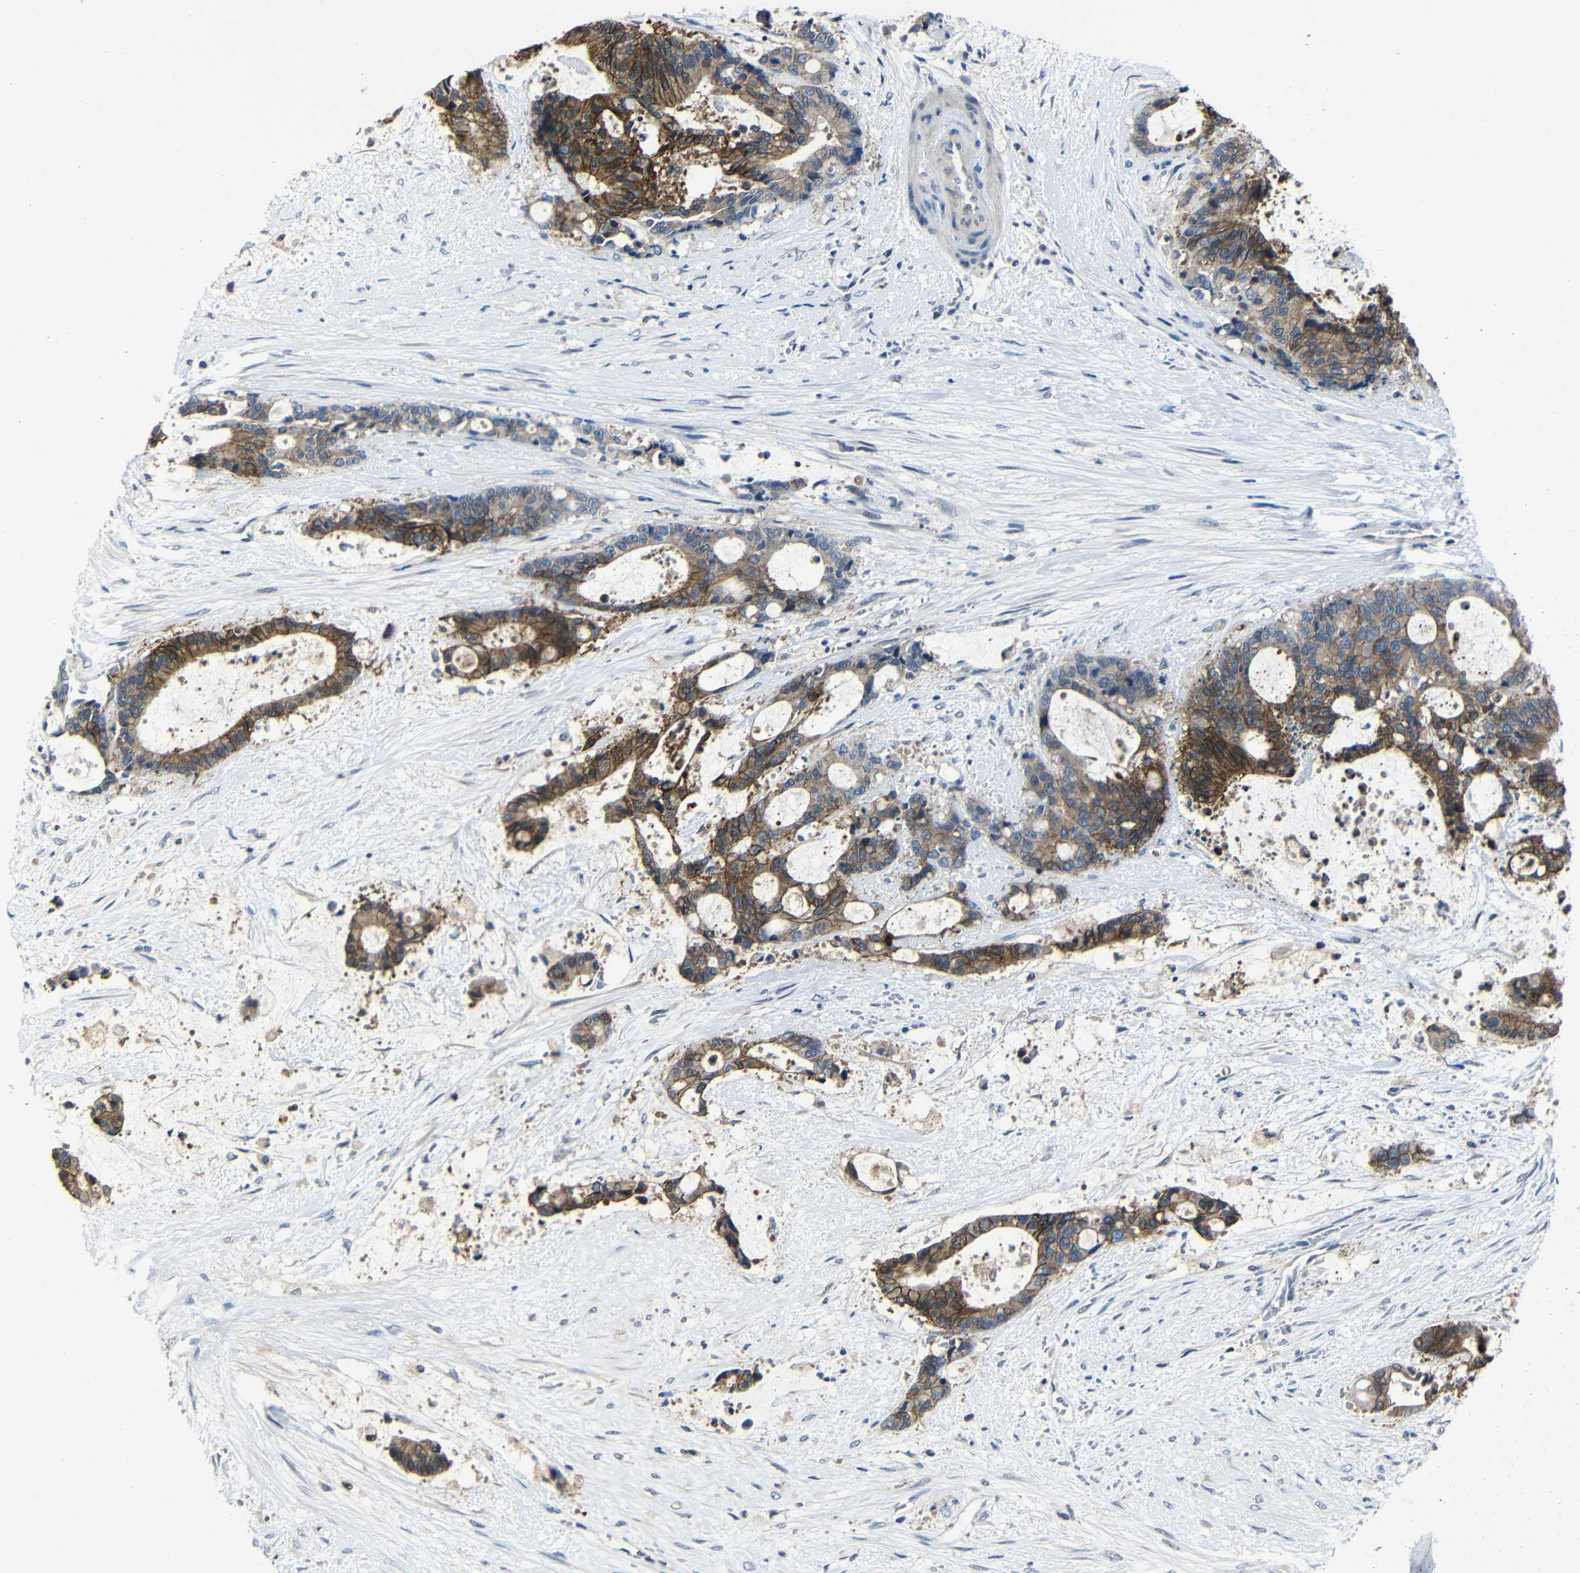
{"staining": {"intensity": "moderate", "quantity": ">75%", "location": "cytoplasmic/membranous"}, "tissue": "liver cancer", "cell_type": "Tumor cells", "image_type": "cancer", "snomed": [{"axis": "morphology", "description": "Normal tissue, NOS"}, {"axis": "morphology", "description": "Cholangiocarcinoma"}, {"axis": "topography", "description": "Liver"}, {"axis": "topography", "description": "Peripheral nerve tissue"}], "caption": "A micrograph of liver cholangiocarcinoma stained for a protein exhibits moderate cytoplasmic/membranous brown staining in tumor cells.", "gene": "SEMA4B", "patient": {"sex": "female", "age": 73}}